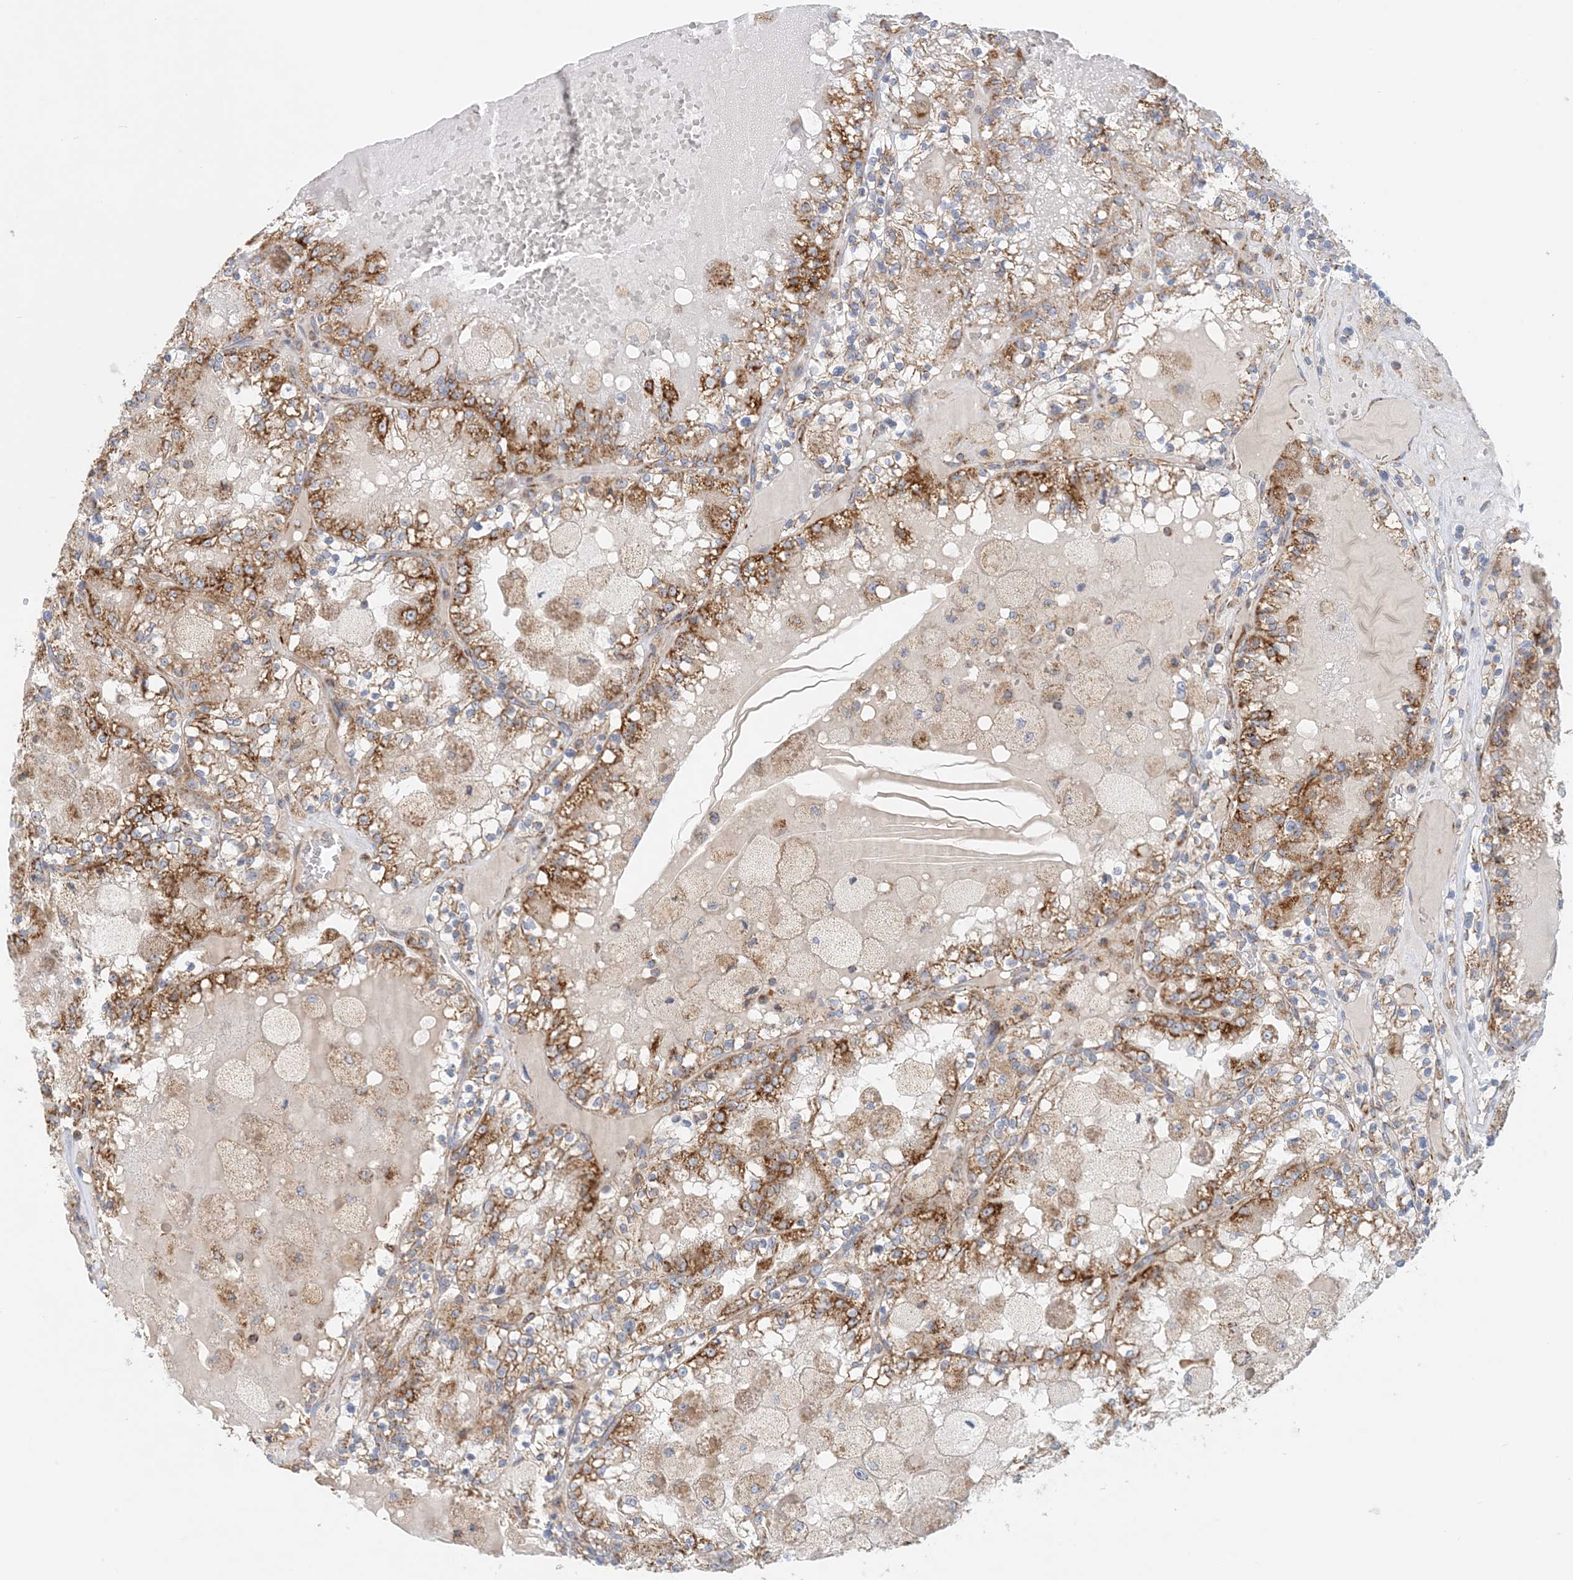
{"staining": {"intensity": "moderate", "quantity": ">75%", "location": "cytoplasmic/membranous"}, "tissue": "renal cancer", "cell_type": "Tumor cells", "image_type": "cancer", "snomed": [{"axis": "morphology", "description": "Adenocarcinoma, NOS"}, {"axis": "topography", "description": "Kidney"}], "caption": "Brown immunohistochemical staining in renal adenocarcinoma exhibits moderate cytoplasmic/membranous positivity in approximately >75% of tumor cells.", "gene": "COA3", "patient": {"sex": "female", "age": 56}}